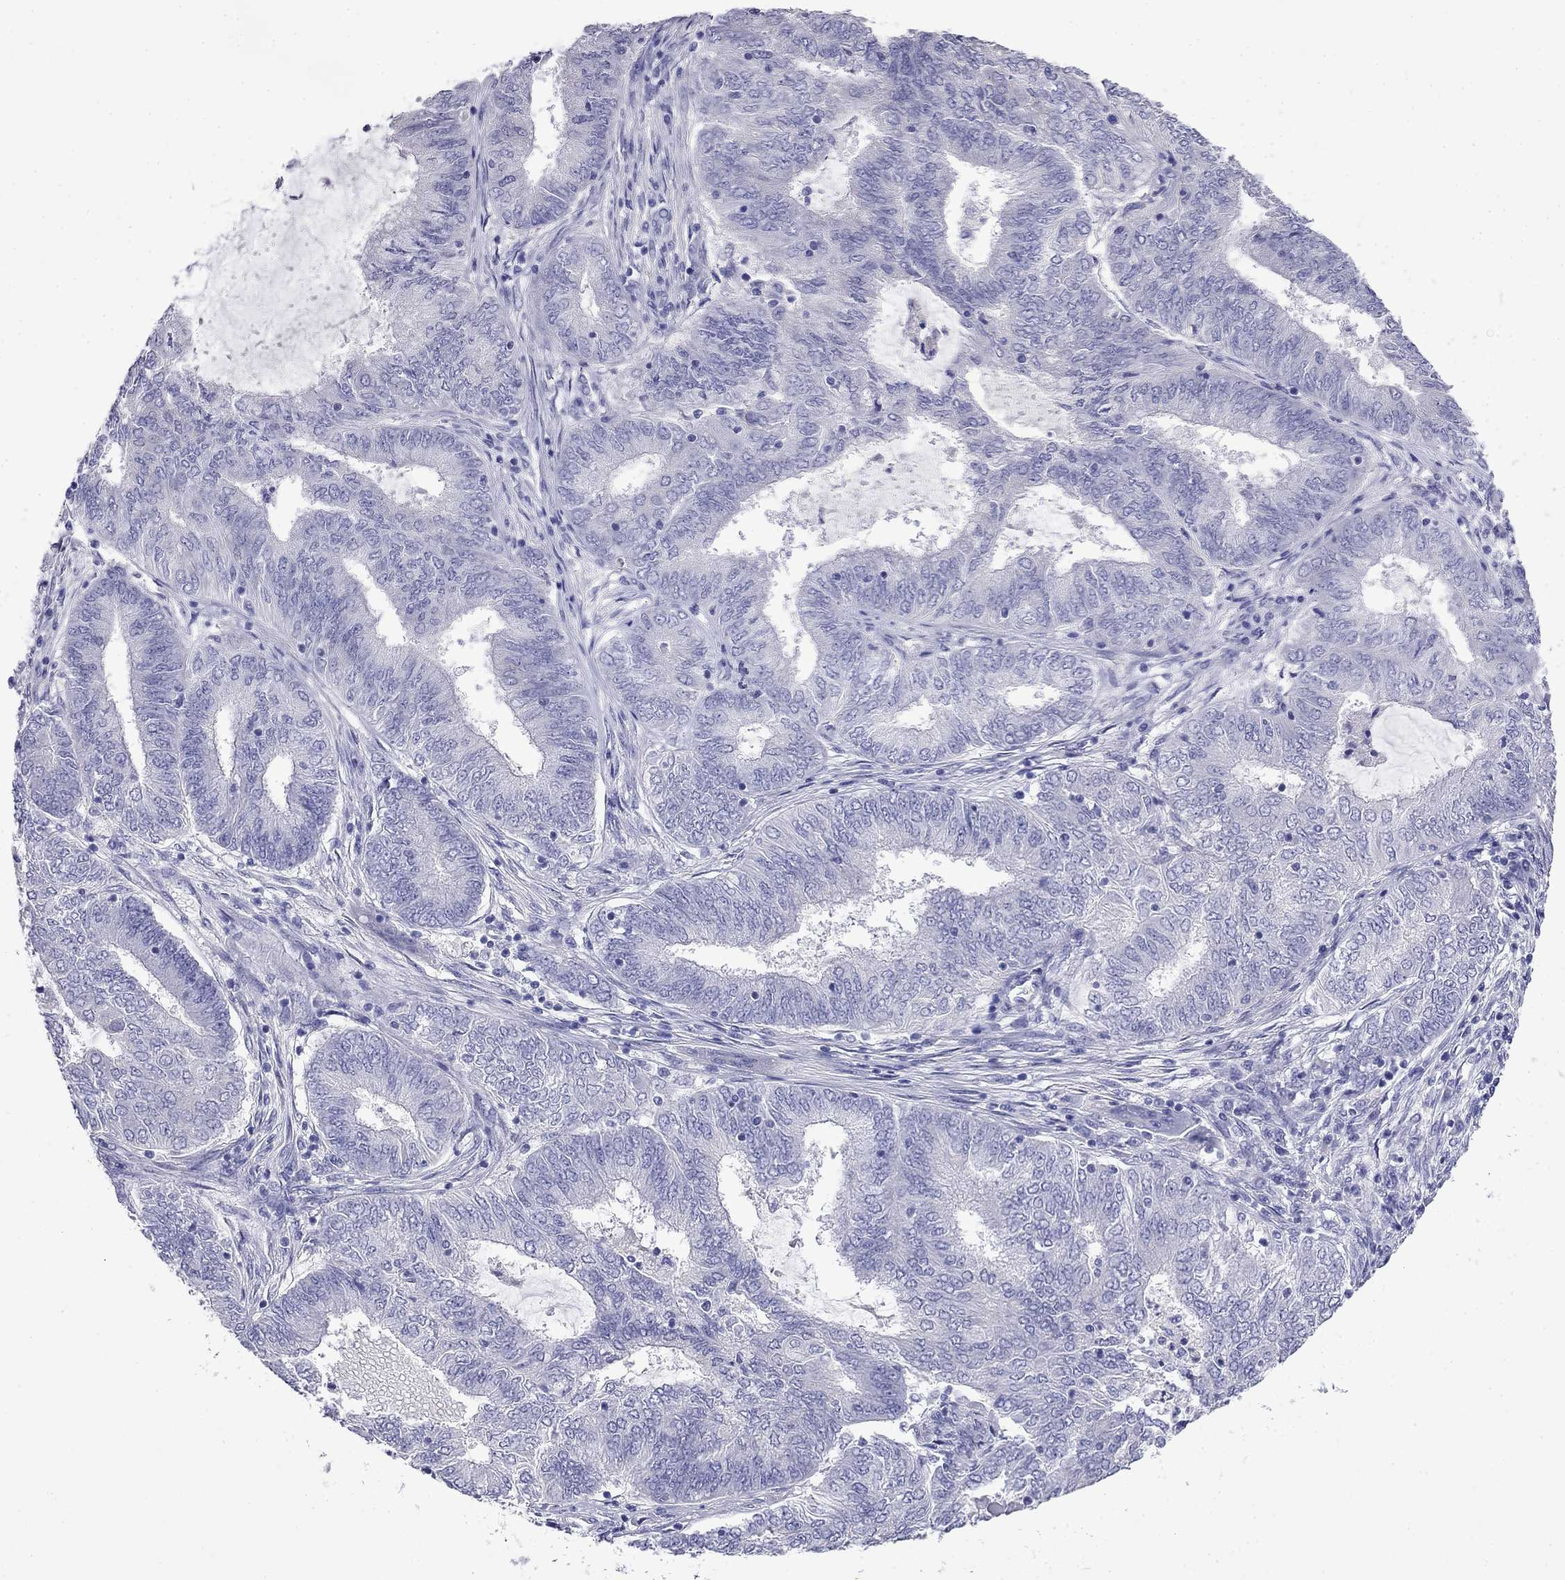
{"staining": {"intensity": "negative", "quantity": "none", "location": "none"}, "tissue": "endometrial cancer", "cell_type": "Tumor cells", "image_type": "cancer", "snomed": [{"axis": "morphology", "description": "Adenocarcinoma, NOS"}, {"axis": "topography", "description": "Endometrium"}], "caption": "Immunohistochemistry micrograph of neoplastic tissue: human endometrial adenocarcinoma stained with DAB (3,3'-diaminobenzidine) reveals no significant protein staining in tumor cells.", "gene": "MYO15A", "patient": {"sex": "female", "age": 62}}